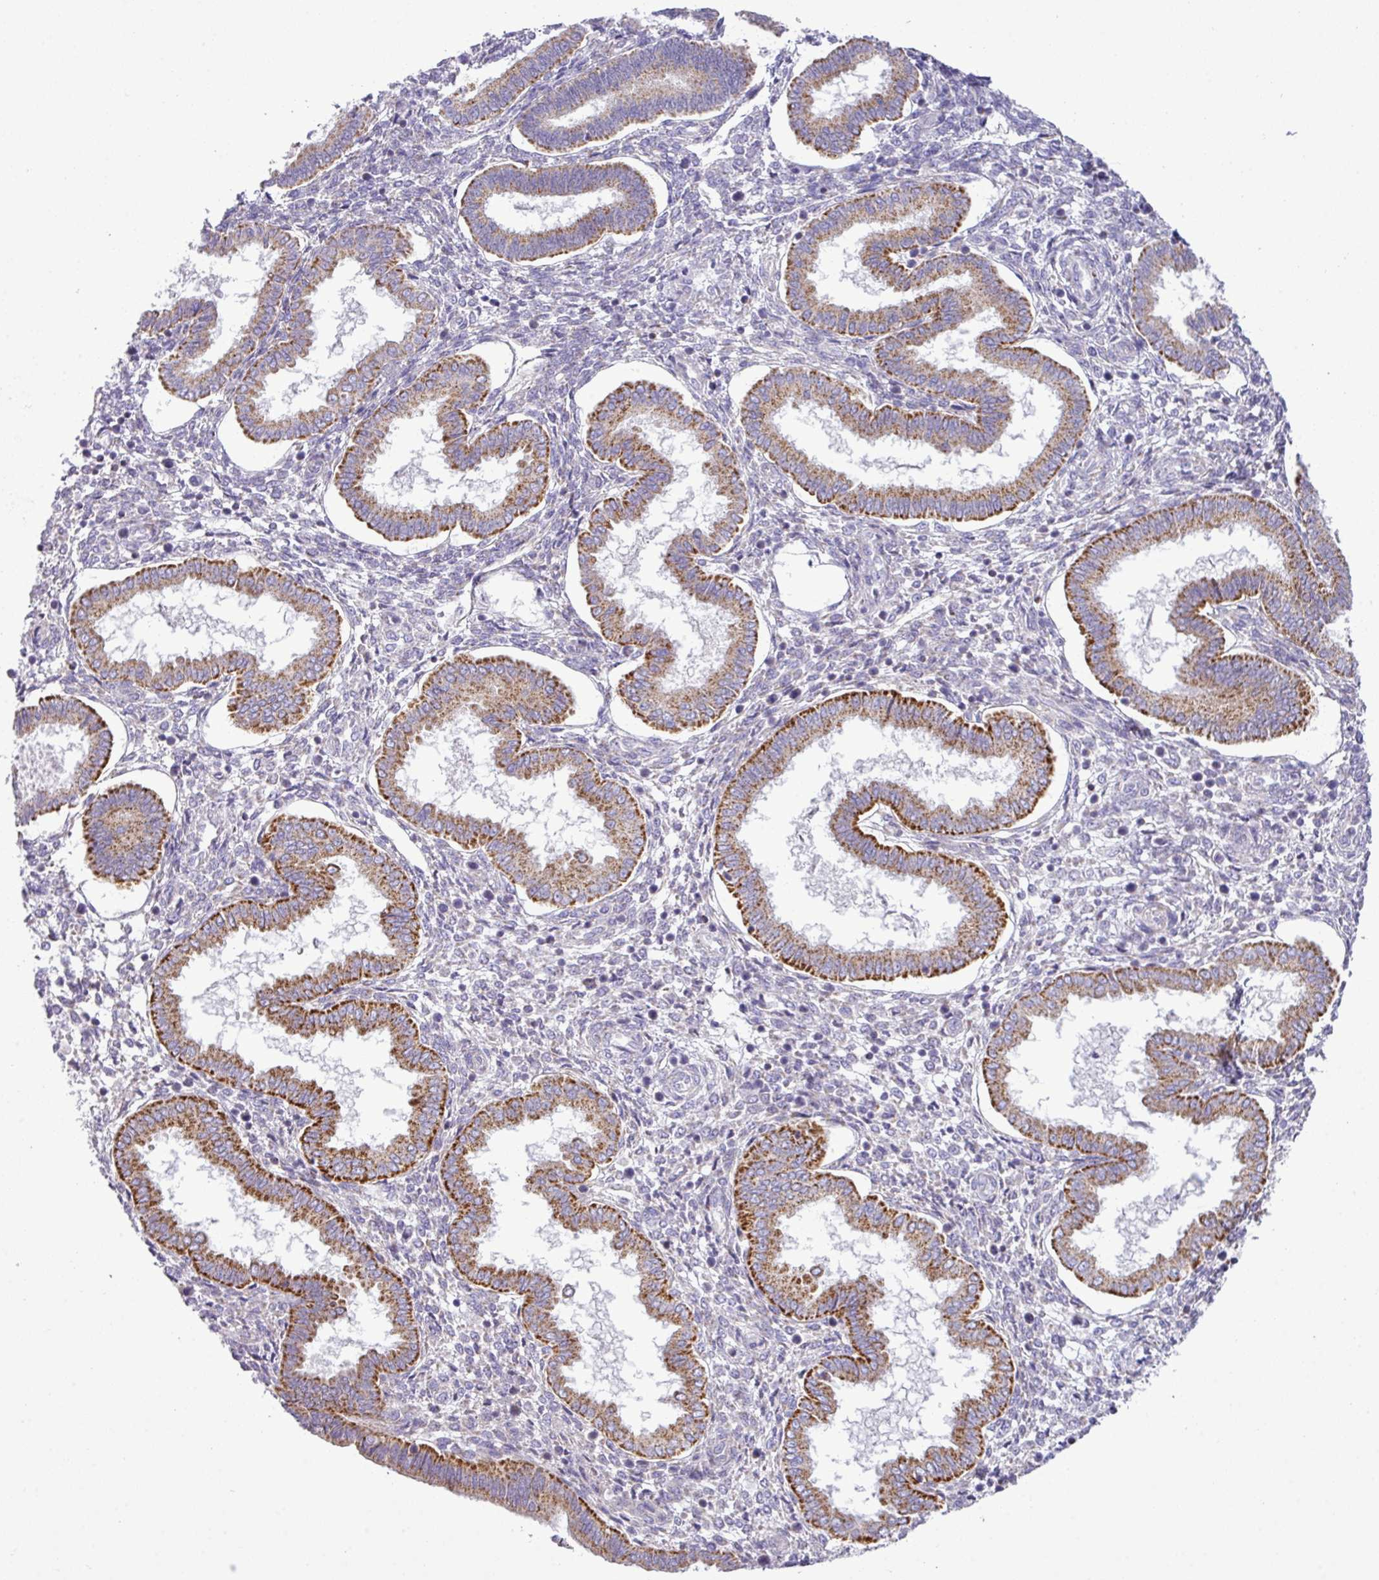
{"staining": {"intensity": "negative", "quantity": "none", "location": "none"}, "tissue": "endometrium", "cell_type": "Cells in endometrial stroma", "image_type": "normal", "snomed": [{"axis": "morphology", "description": "Normal tissue, NOS"}, {"axis": "topography", "description": "Endometrium"}], "caption": "Immunohistochemistry (IHC) micrograph of unremarkable endometrium: endometrium stained with DAB displays no significant protein staining in cells in endometrial stroma.", "gene": "ZNF81", "patient": {"sex": "female", "age": 24}}